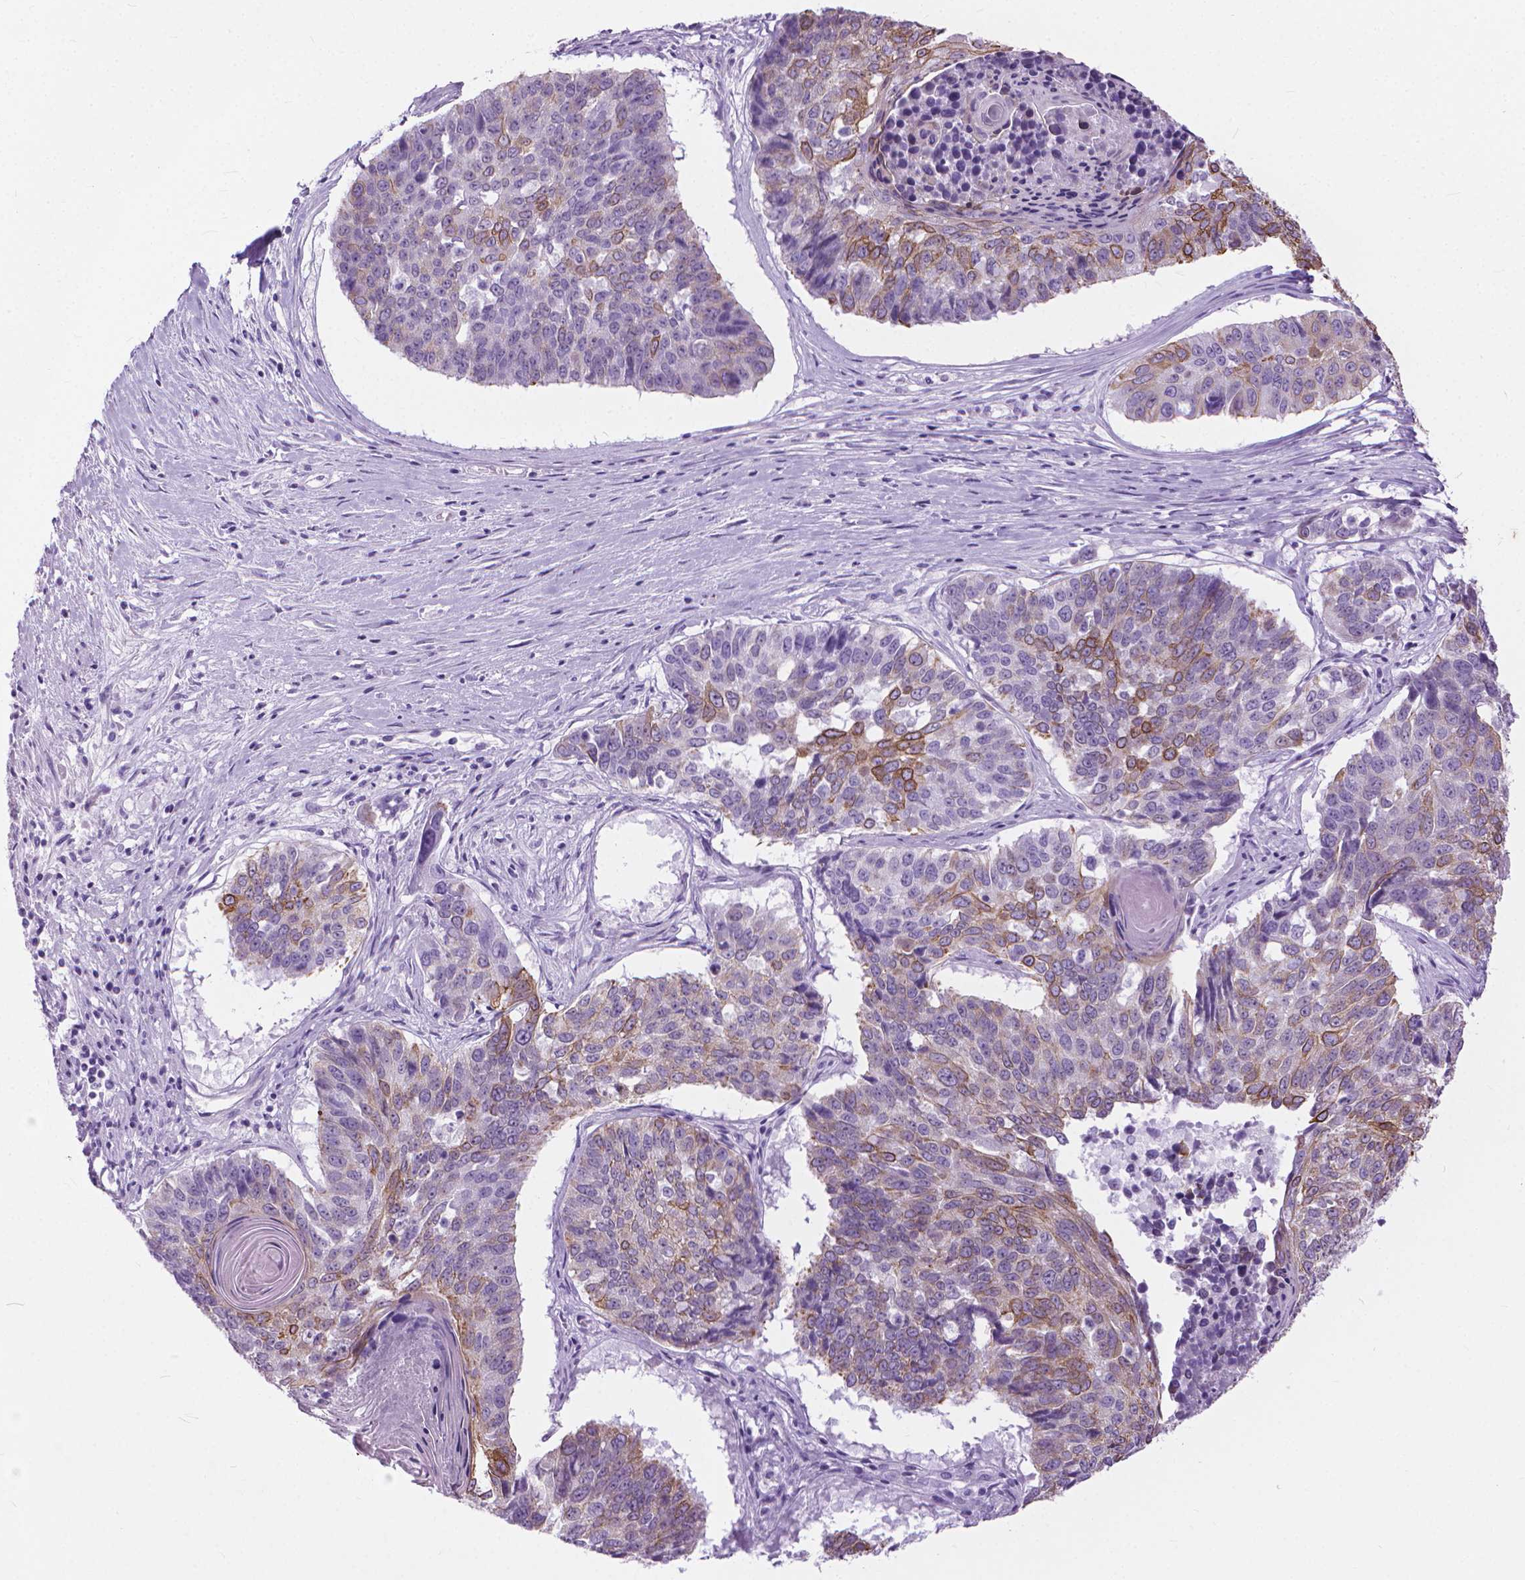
{"staining": {"intensity": "moderate", "quantity": "<25%", "location": "cytoplasmic/membranous"}, "tissue": "lung cancer", "cell_type": "Tumor cells", "image_type": "cancer", "snomed": [{"axis": "morphology", "description": "Squamous cell carcinoma, NOS"}, {"axis": "topography", "description": "Lung"}], "caption": "Human lung cancer stained with a protein marker shows moderate staining in tumor cells.", "gene": "HTR2B", "patient": {"sex": "male", "age": 73}}